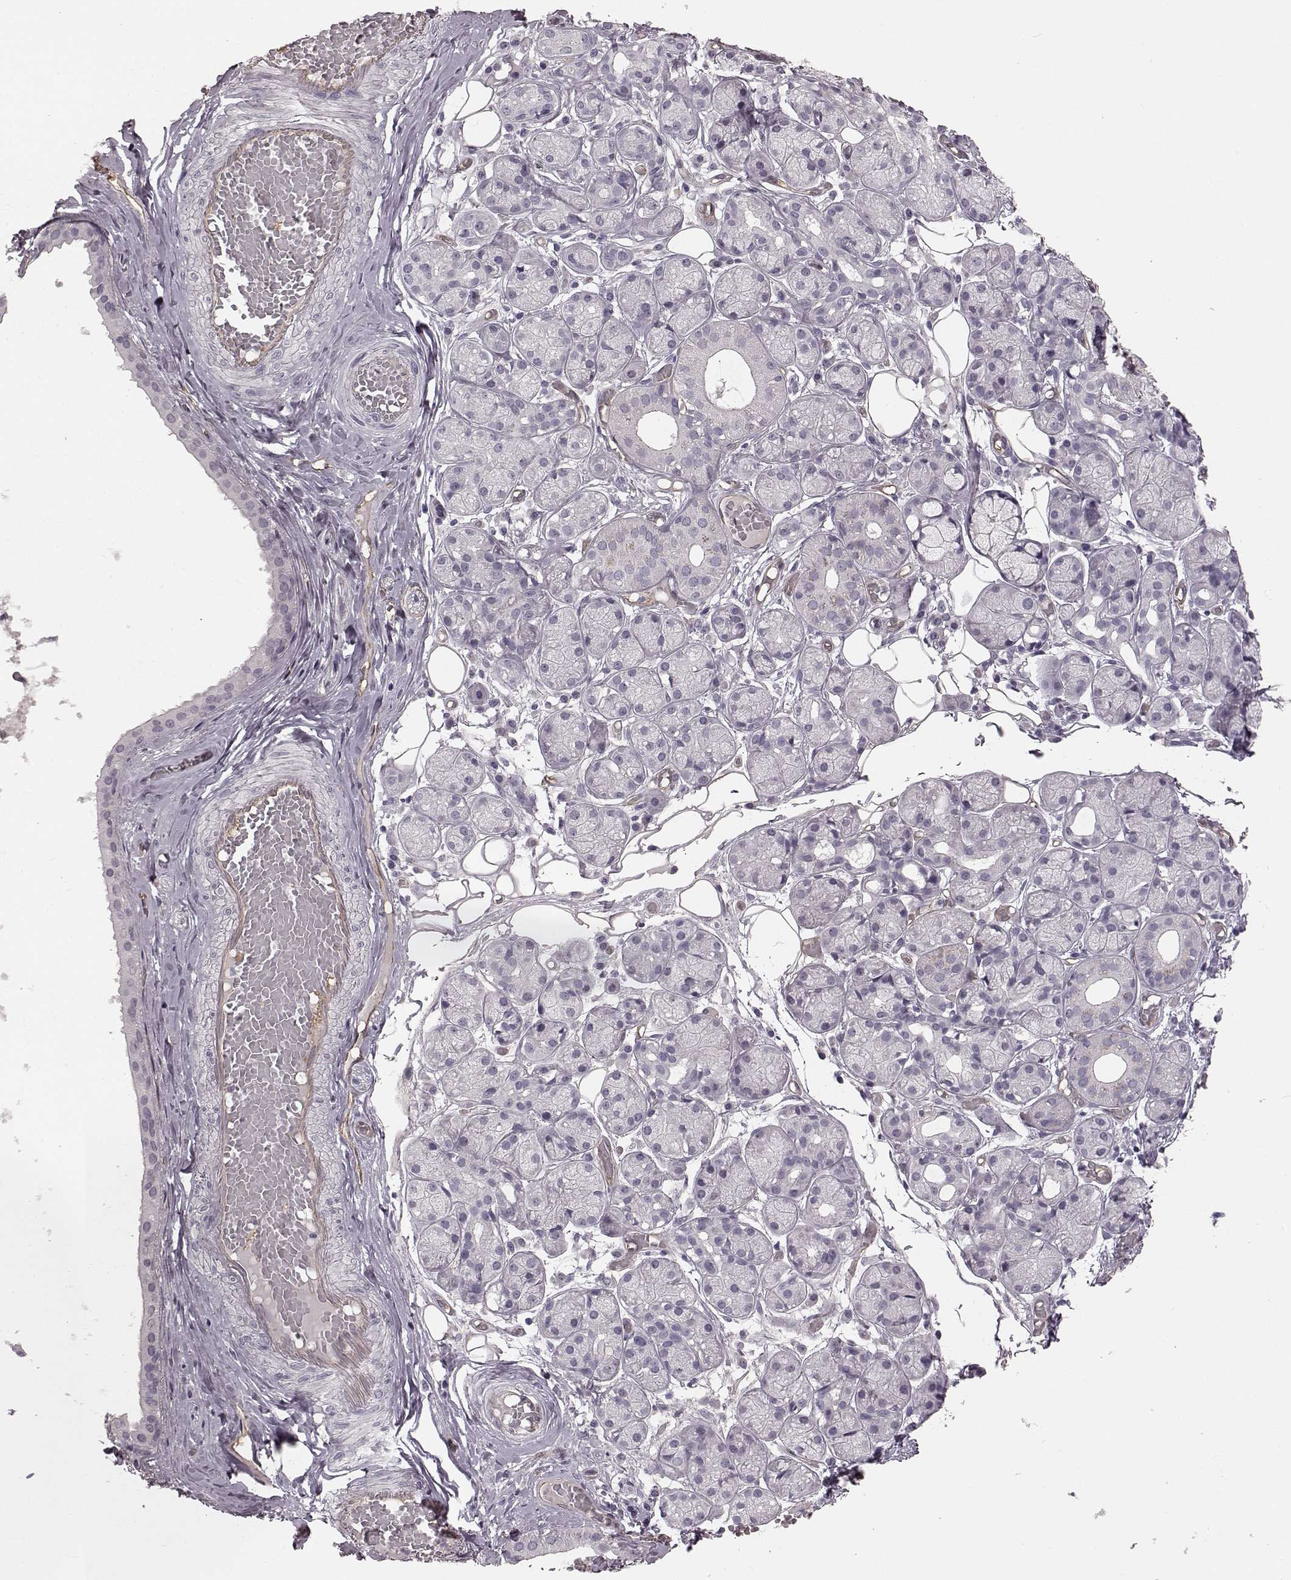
{"staining": {"intensity": "negative", "quantity": "none", "location": "none"}, "tissue": "salivary gland", "cell_type": "Glandular cells", "image_type": "normal", "snomed": [{"axis": "morphology", "description": "Normal tissue, NOS"}, {"axis": "topography", "description": "Salivary gland"}, {"axis": "topography", "description": "Peripheral nerve tissue"}], "caption": "IHC micrograph of normal salivary gland stained for a protein (brown), which displays no expression in glandular cells. (DAB (3,3'-diaminobenzidine) immunohistochemistry (IHC) visualized using brightfield microscopy, high magnification).", "gene": "EIF4E1B", "patient": {"sex": "male", "age": 71}}